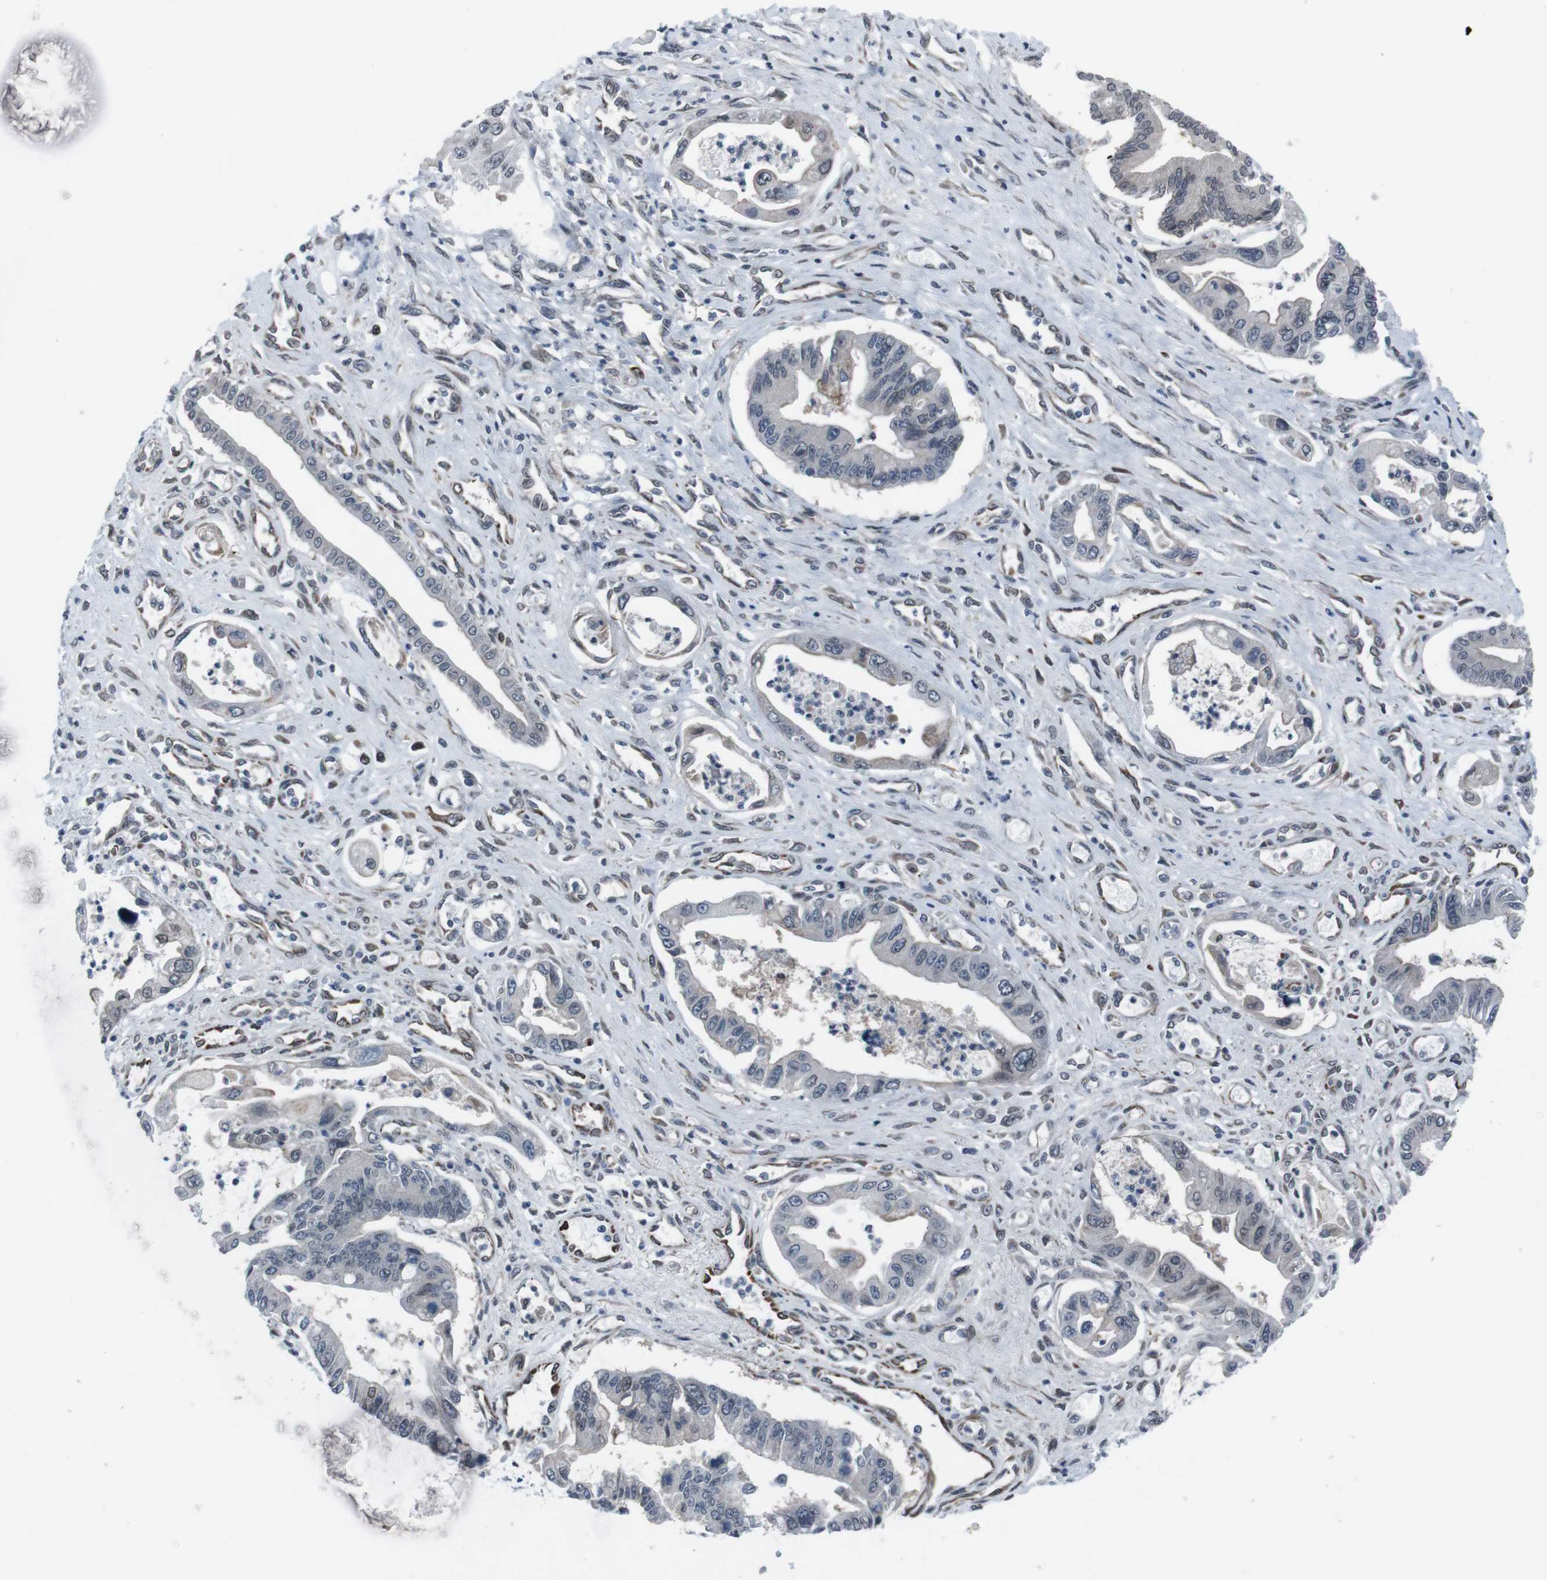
{"staining": {"intensity": "weak", "quantity": "<25%", "location": "nuclear"}, "tissue": "pancreatic cancer", "cell_type": "Tumor cells", "image_type": "cancer", "snomed": [{"axis": "morphology", "description": "Adenocarcinoma, NOS"}, {"axis": "topography", "description": "Pancreas"}], "caption": "An image of pancreatic adenocarcinoma stained for a protein demonstrates no brown staining in tumor cells.", "gene": "SS18L1", "patient": {"sex": "male", "age": 56}}